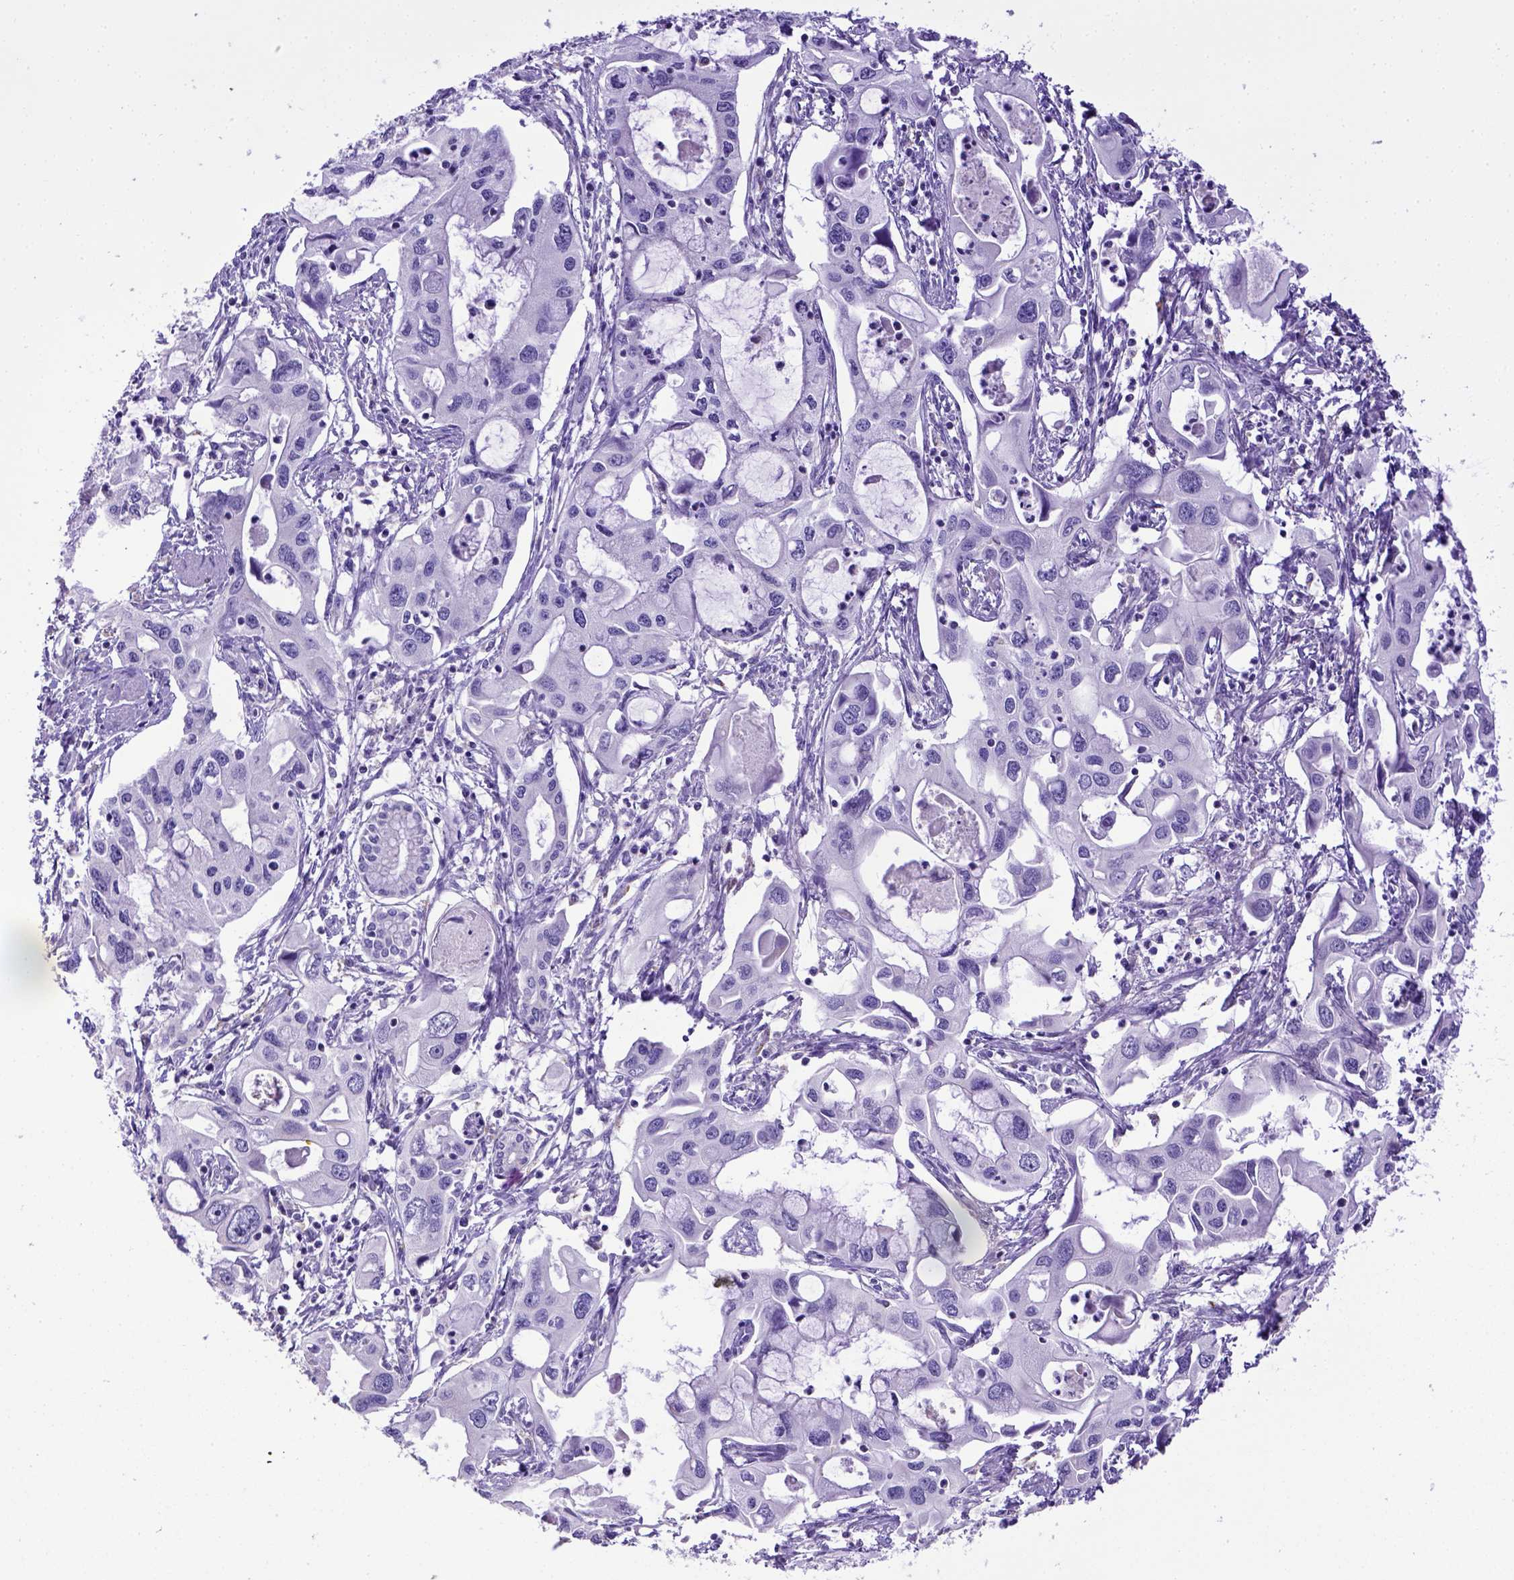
{"staining": {"intensity": "negative", "quantity": "none", "location": "none"}, "tissue": "pancreatic cancer", "cell_type": "Tumor cells", "image_type": "cancer", "snomed": [{"axis": "morphology", "description": "Adenocarcinoma, NOS"}, {"axis": "topography", "description": "Pancreas"}], "caption": "The immunohistochemistry (IHC) photomicrograph has no significant positivity in tumor cells of adenocarcinoma (pancreatic) tissue.", "gene": "SPEF1", "patient": {"sex": "male", "age": 60}}